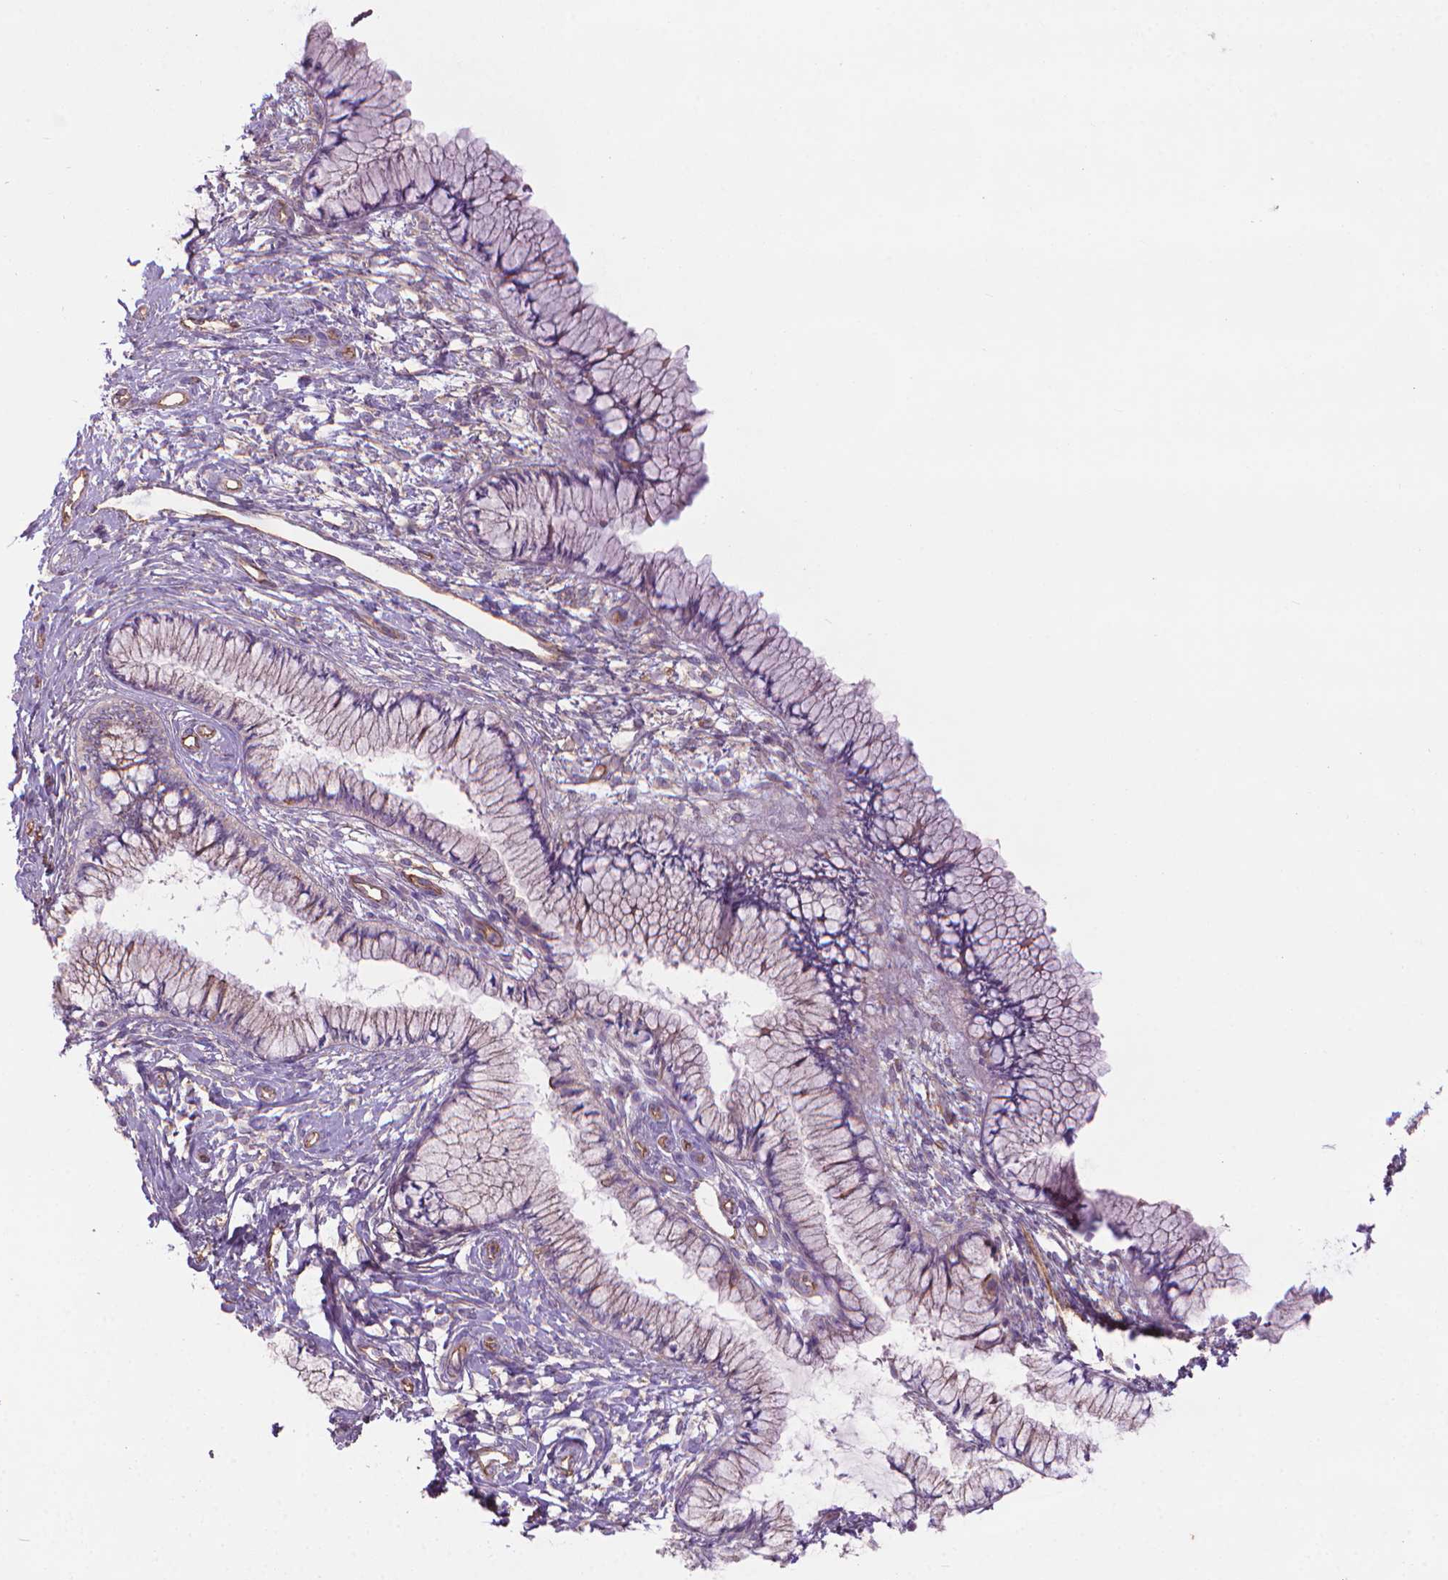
{"staining": {"intensity": "negative", "quantity": "none", "location": "none"}, "tissue": "cervix", "cell_type": "Glandular cells", "image_type": "normal", "snomed": [{"axis": "morphology", "description": "Normal tissue, NOS"}, {"axis": "topography", "description": "Cervix"}], "caption": "The photomicrograph reveals no staining of glandular cells in normal cervix. (DAB (3,3'-diaminobenzidine) immunohistochemistry (IHC) with hematoxylin counter stain).", "gene": "TENT5A", "patient": {"sex": "female", "age": 37}}